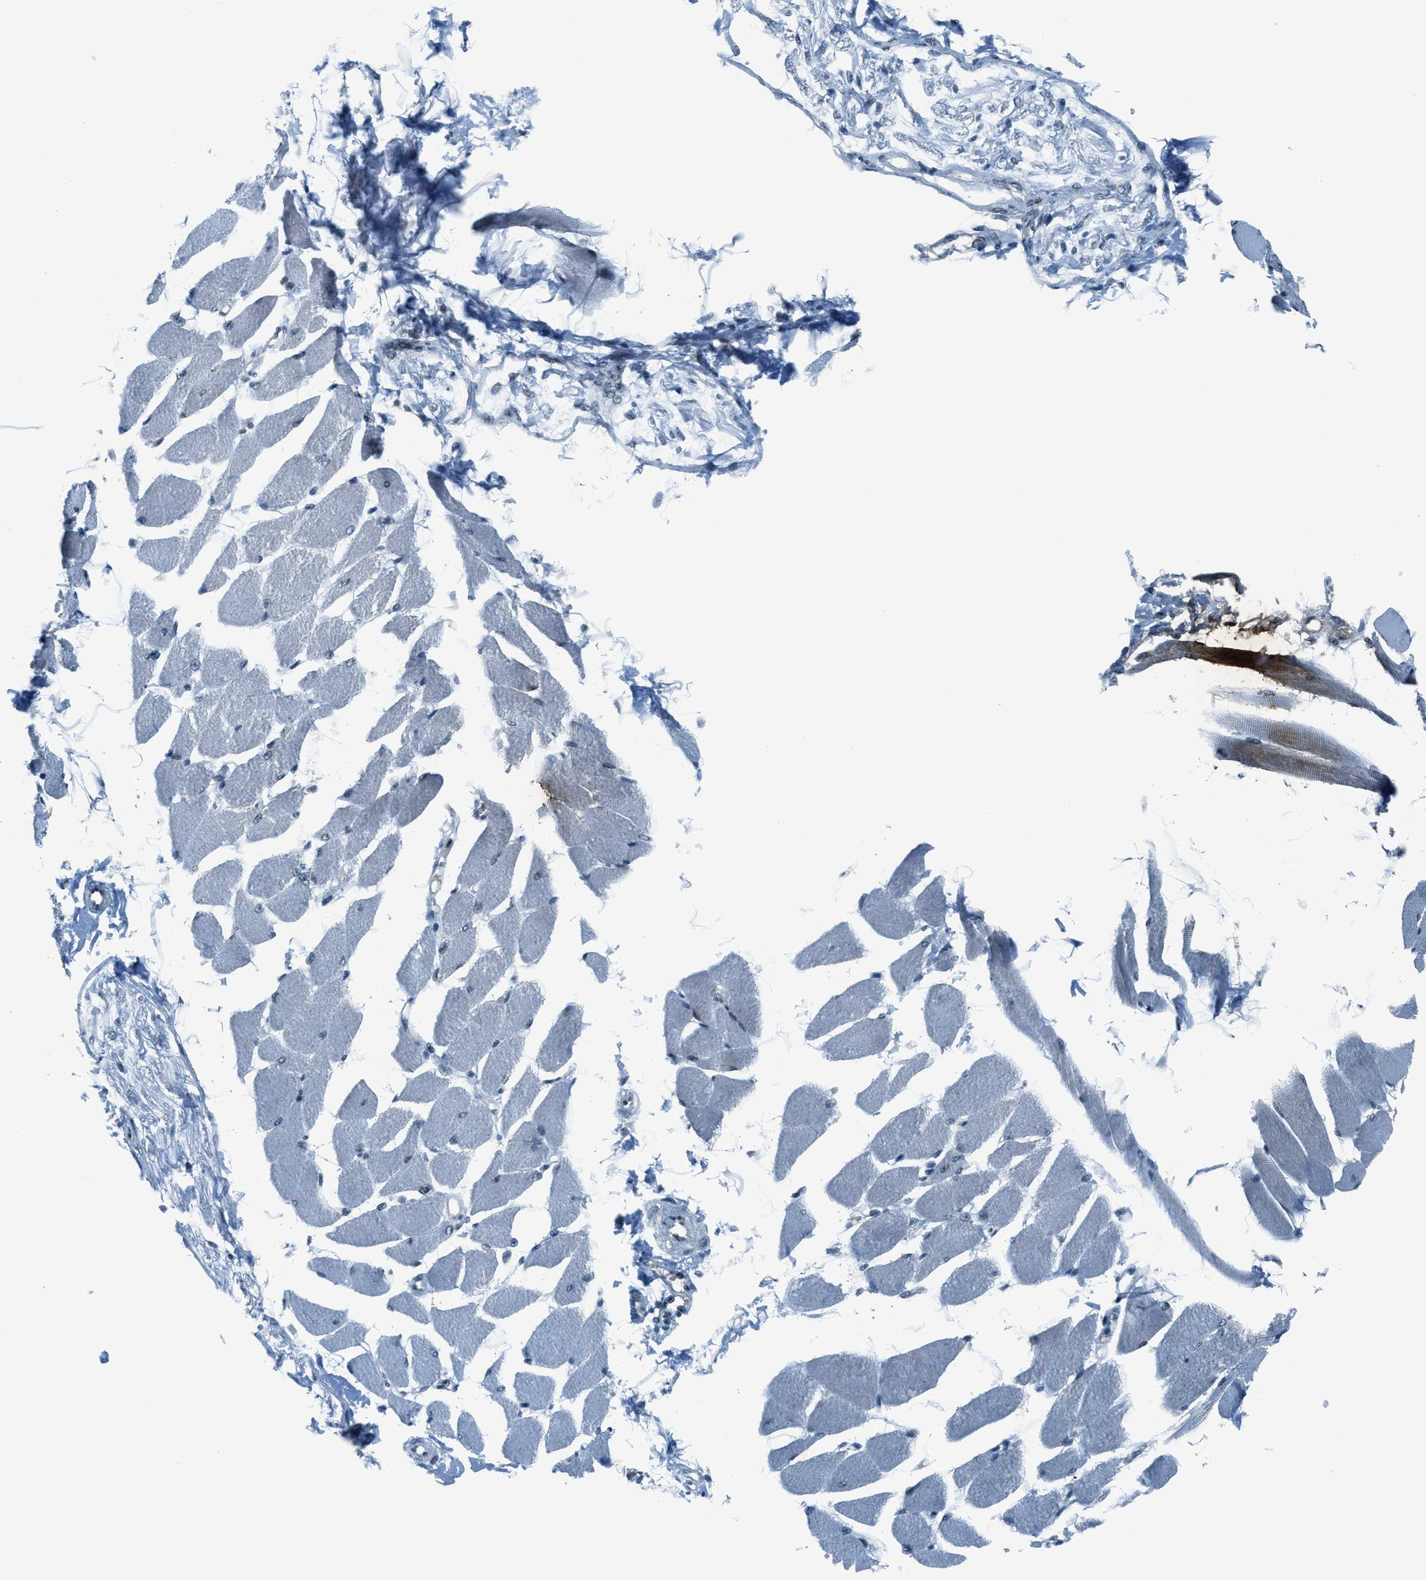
{"staining": {"intensity": "weak", "quantity": "<25%", "location": "cytoplasmic/membranous"}, "tissue": "skeletal muscle", "cell_type": "Myocytes", "image_type": "normal", "snomed": [{"axis": "morphology", "description": "Normal tissue, NOS"}, {"axis": "topography", "description": "Skeletal muscle"}, {"axis": "topography", "description": "Peripheral nerve tissue"}], "caption": "Immunohistochemistry micrograph of benign human skeletal muscle stained for a protein (brown), which exhibits no positivity in myocytes. Nuclei are stained in blue.", "gene": "KLF6", "patient": {"sex": "female", "age": 84}}